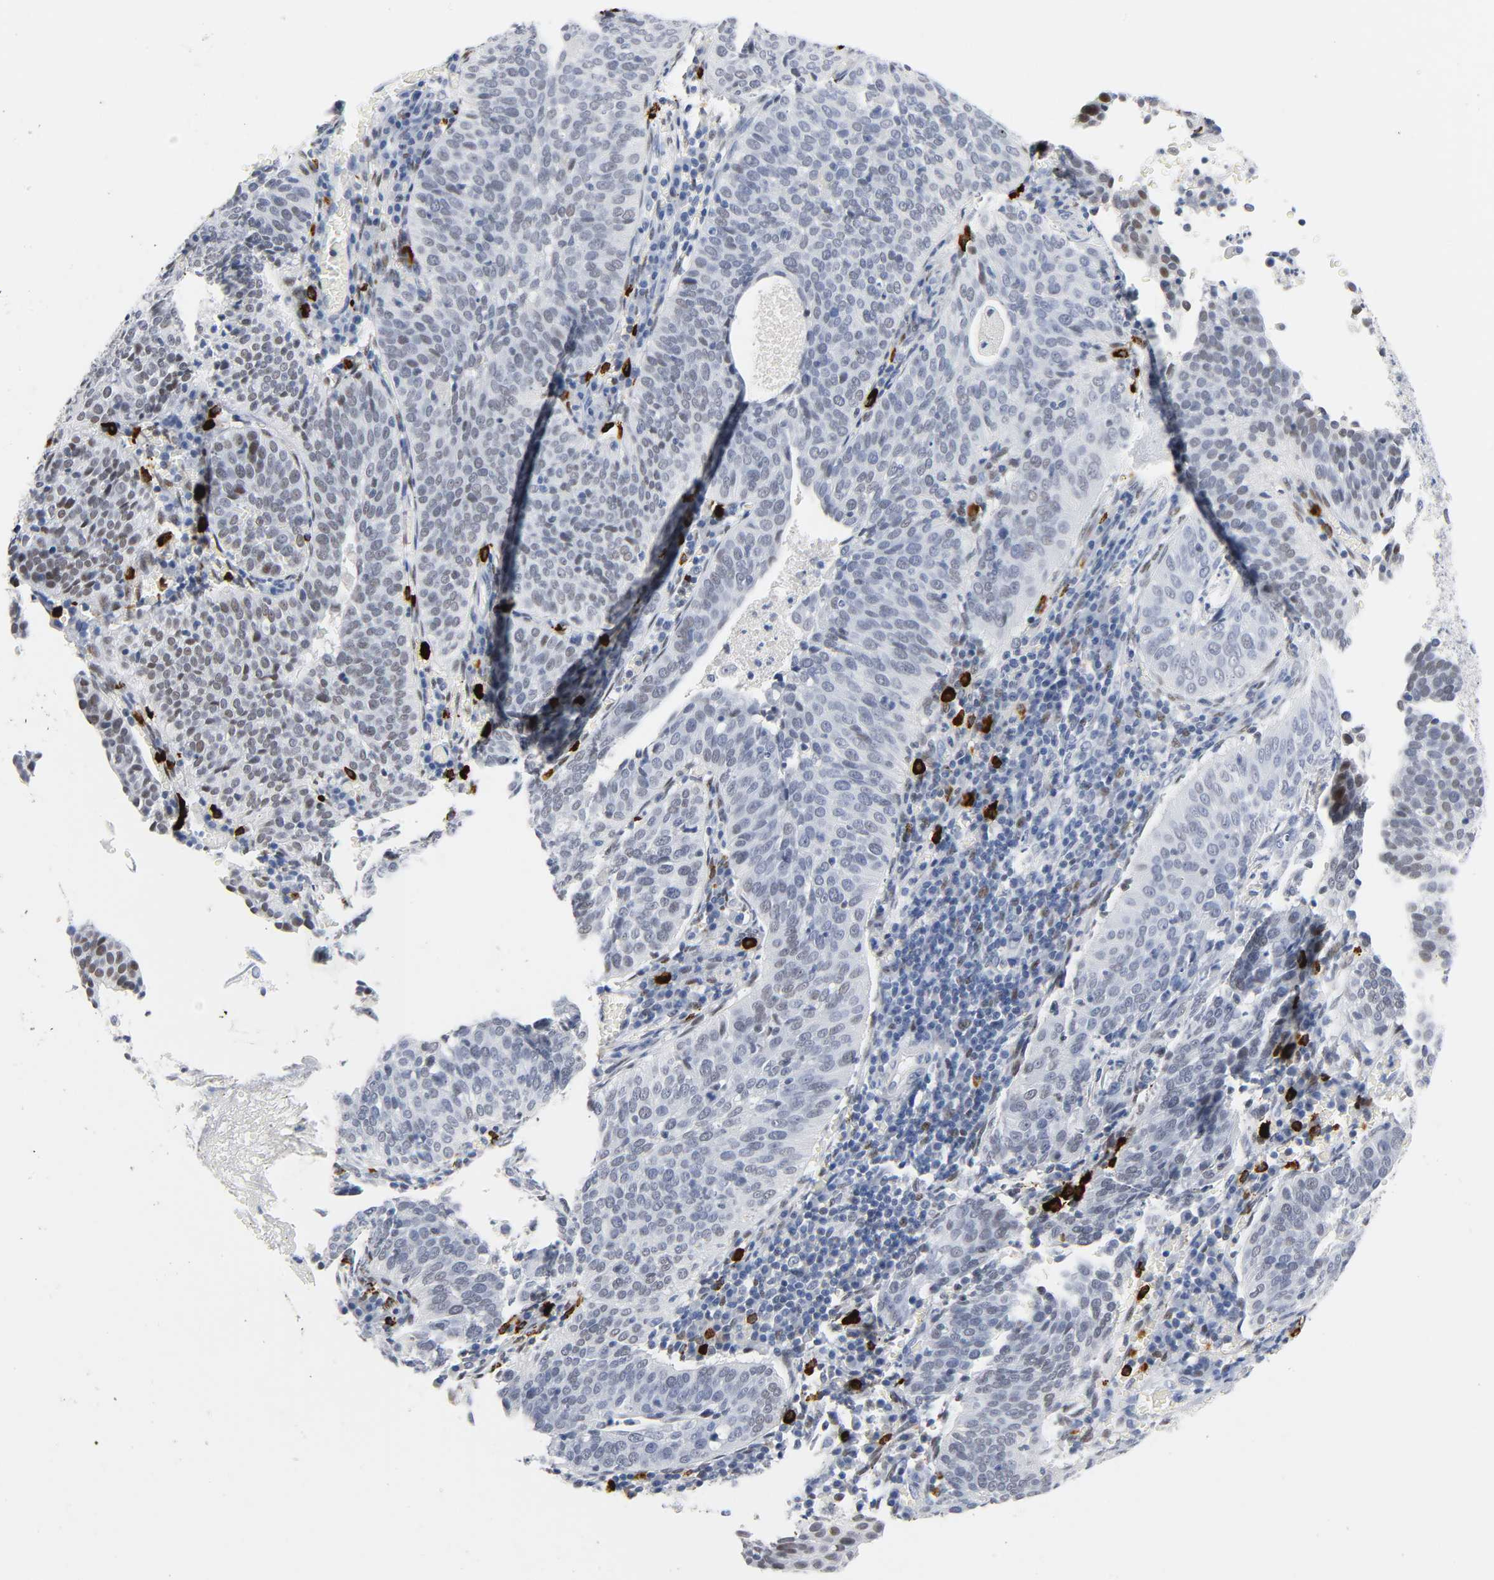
{"staining": {"intensity": "weak", "quantity": "<25%", "location": "cytoplasmic/membranous"}, "tissue": "cervical cancer", "cell_type": "Tumor cells", "image_type": "cancer", "snomed": [{"axis": "morphology", "description": "Squamous cell carcinoma, NOS"}, {"axis": "topography", "description": "Cervix"}], "caption": "This is an immunohistochemistry histopathology image of squamous cell carcinoma (cervical). There is no staining in tumor cells.", "gene": "NAB2", "patient": {"sex": "female", "age": 39}}